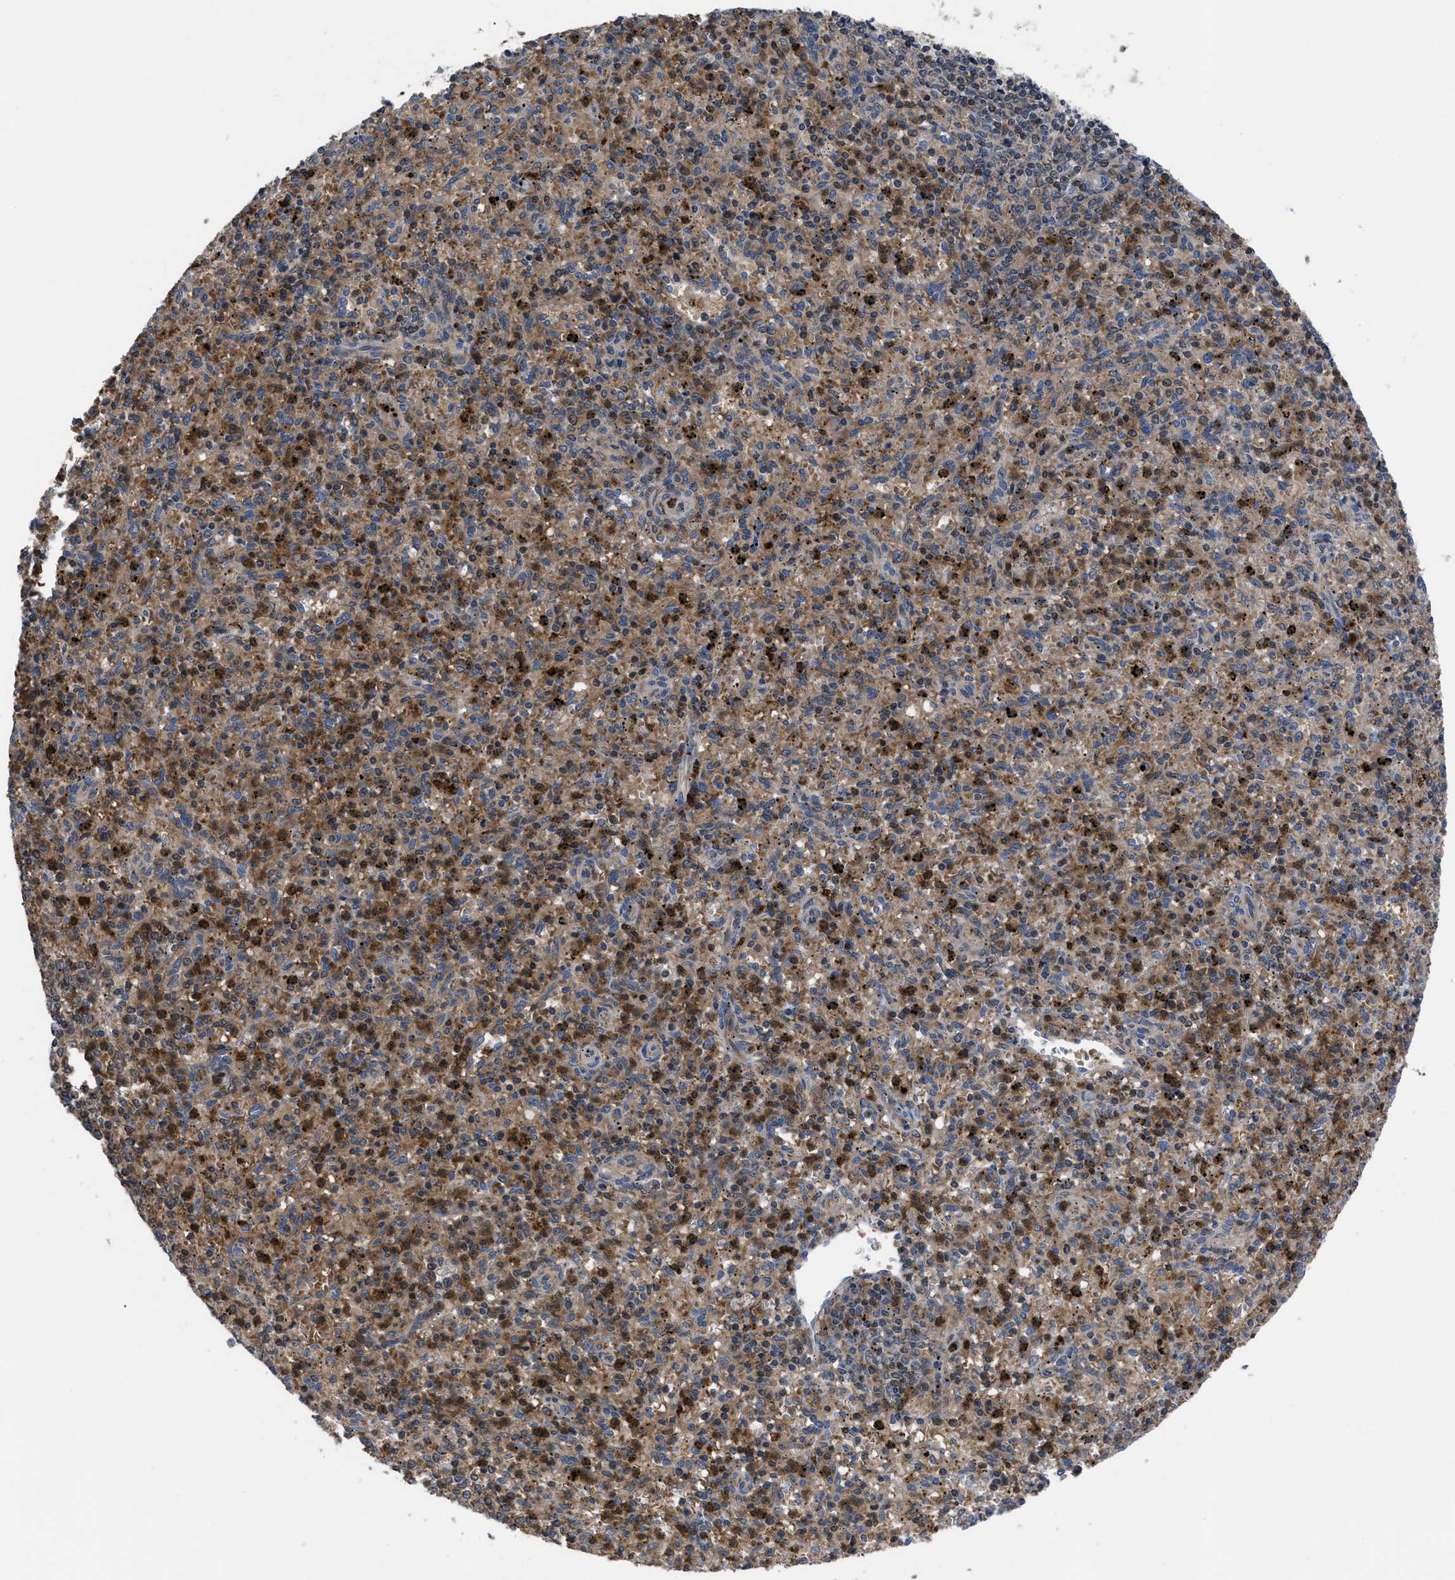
{"staining": {"intensity": "moderate", "quantity": ">75%", "location": "cytoplasmic/membranous,nuclear"}, "tissue": "spleen", "cell_type": "Cells in red pulp", "image_type": "normal", "snomed": [{"axis": "morphology", "description": "Normal tissue, NOS"}, {"axis": "topography", "description": "Spleen"}], "caption": "High-magnification brightfield microscopy of benign spleen stained with DAB (brown) and counterstained with hematoxylin (blue). cells in red pulp exhibit moderate cytoplasmic/membranous,nuclear positivity is appreciated in approximately>75% of cells.", "gene": "YBEY", "patient": {"sex": "male", "age": 72}}